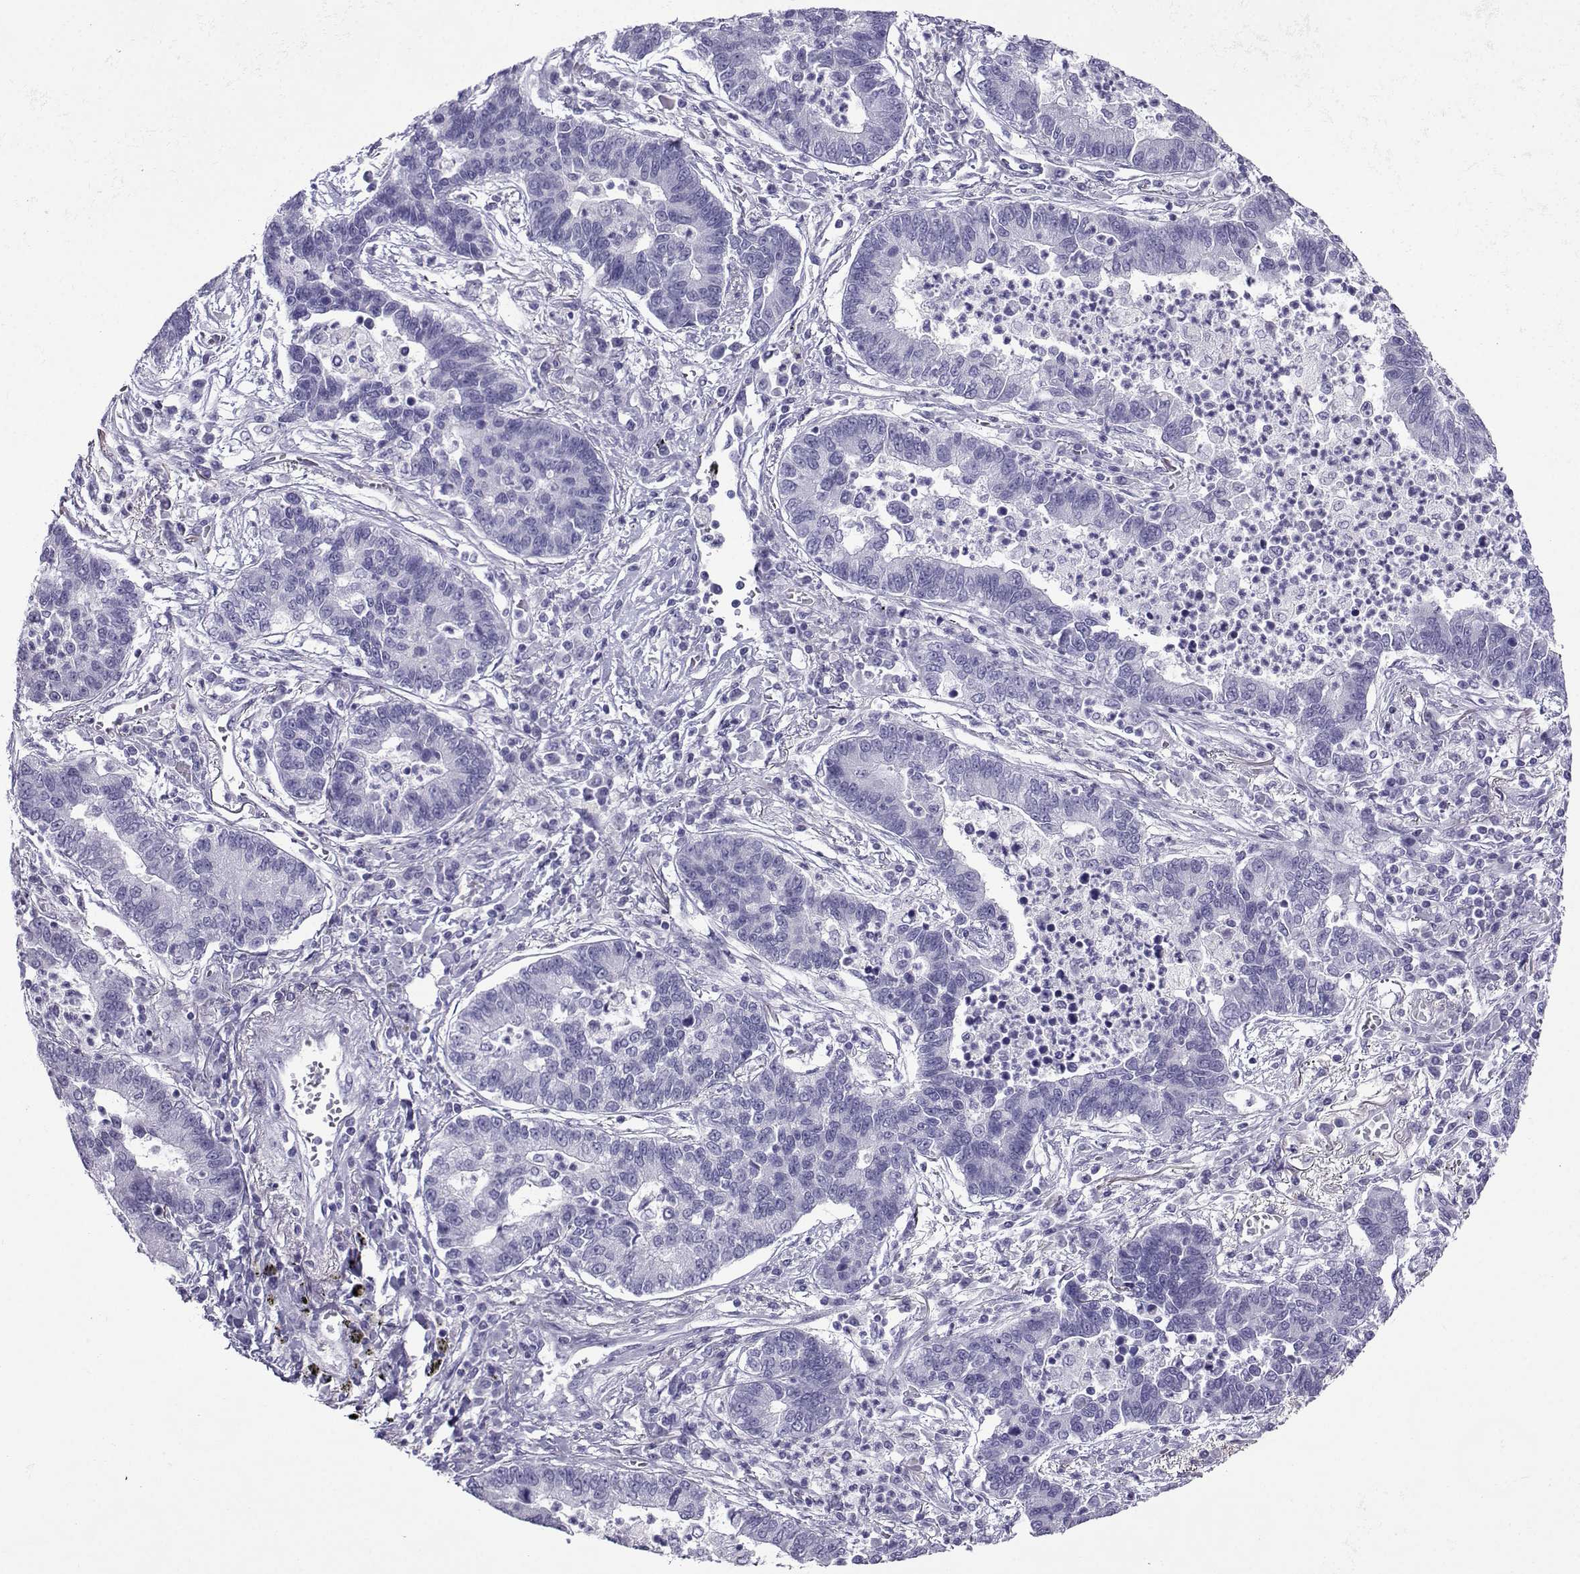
{"staining": {"intensity": "negative", "quantity": "none", "location": "none"}, "tissue": "lung cancer", "cell_type": "Tumor cells", "image_type": "cancer", "snomed": [{"axis": "morphology", "description": "Adenocarcinoma, NOS"}, {"axis": "topography", "description": "Lung"}], "caption": "This is an immunohistochemistry micrograph of lung cancer. There is no positivity in tumor cells.", "gene": "CRYBB1", "patient": {"sex": "female", "age": 57}}